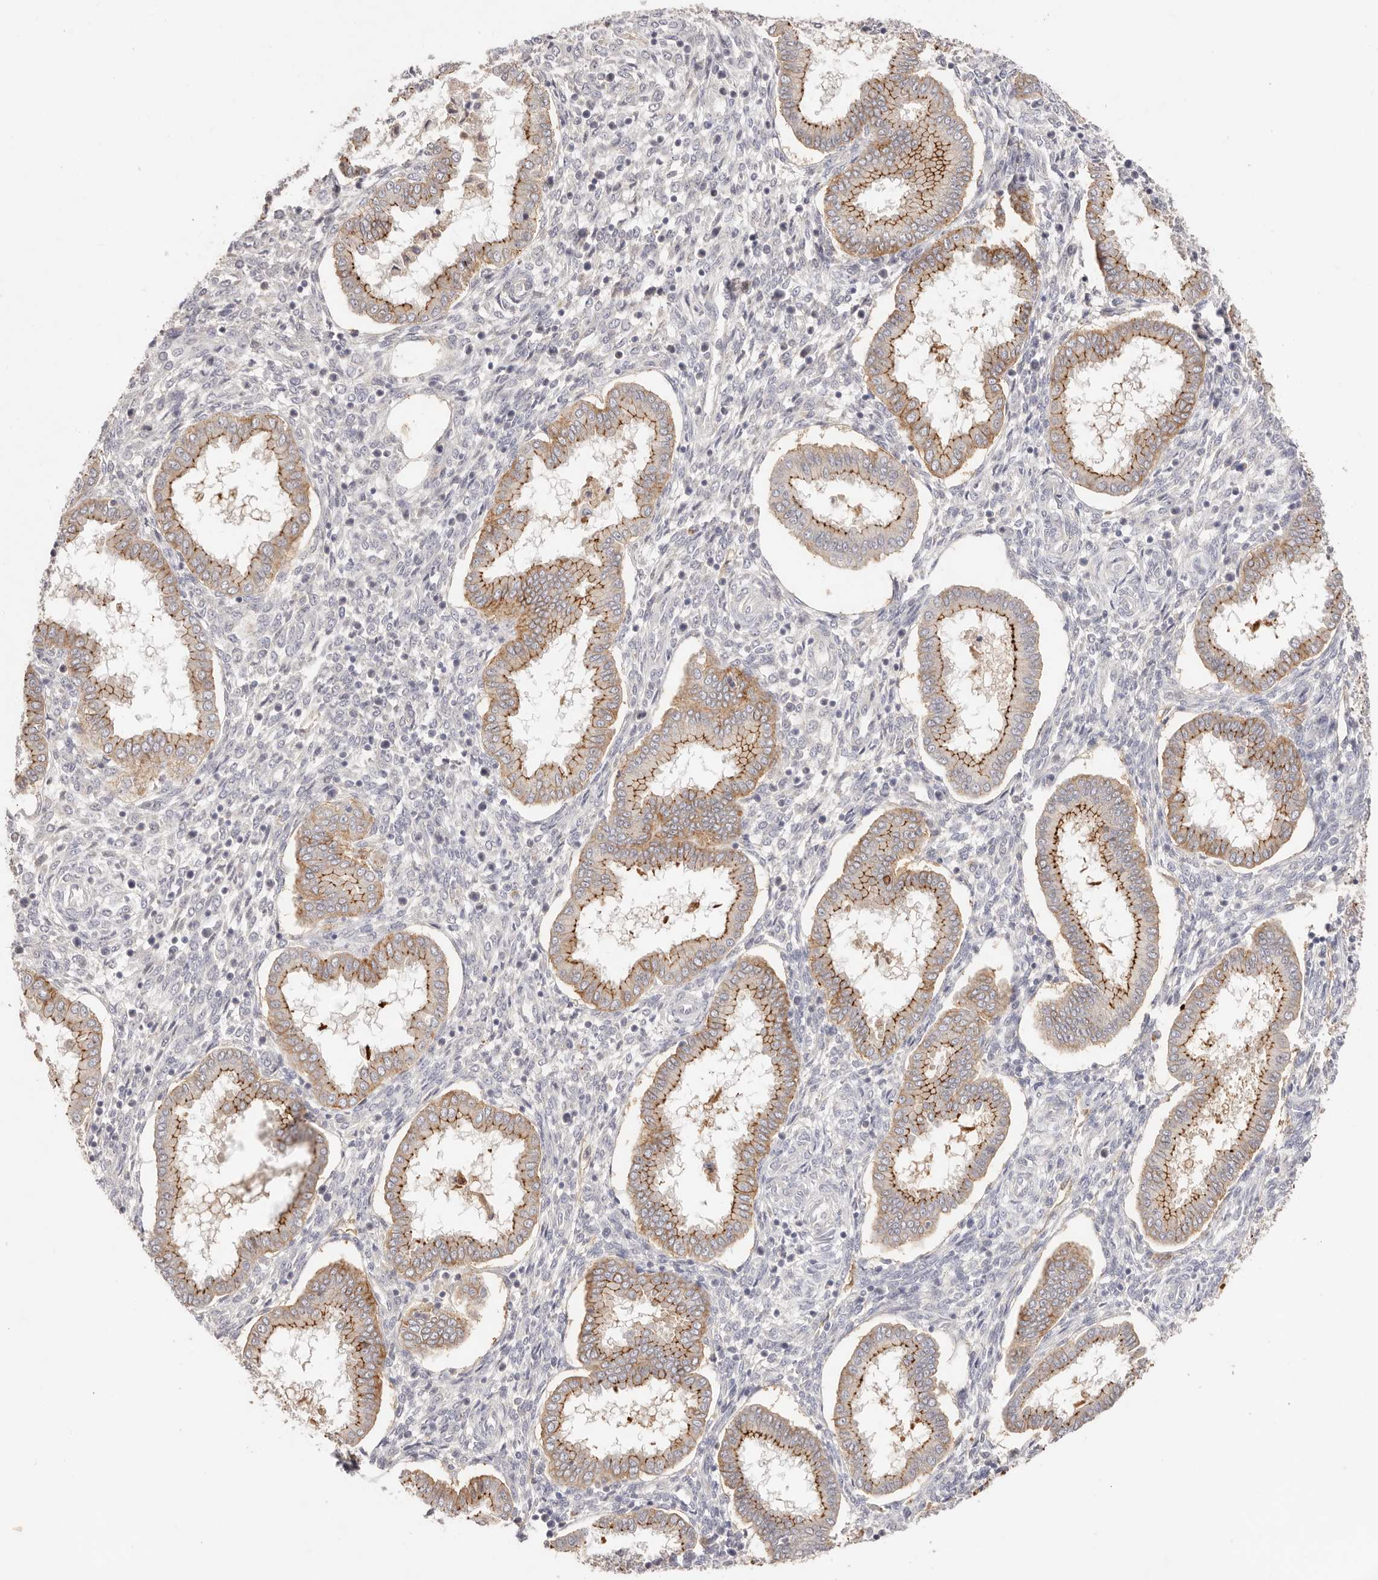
{"staining": {"intensity": "negative", "quantity": "none", "location": "none"}, "tissue": "endometrium", "cell_type": "Cells in endometrial stroma", "image_type": "normal", "snomed": [{"axis": "morphology", "description": "Normal tissue, NOS"}, {"axis": "topography", "description": "Endometrium"}], "caption": "Cells in endometrial stroma show no significant protein positivity in normal endometrium. Brightfield microscopy of IHC stained with DAB (brown) and hematoxylin (blue), captured at high magnification.", "gene": "CXADR", "patient": {"sex": "female", "age": 24}}